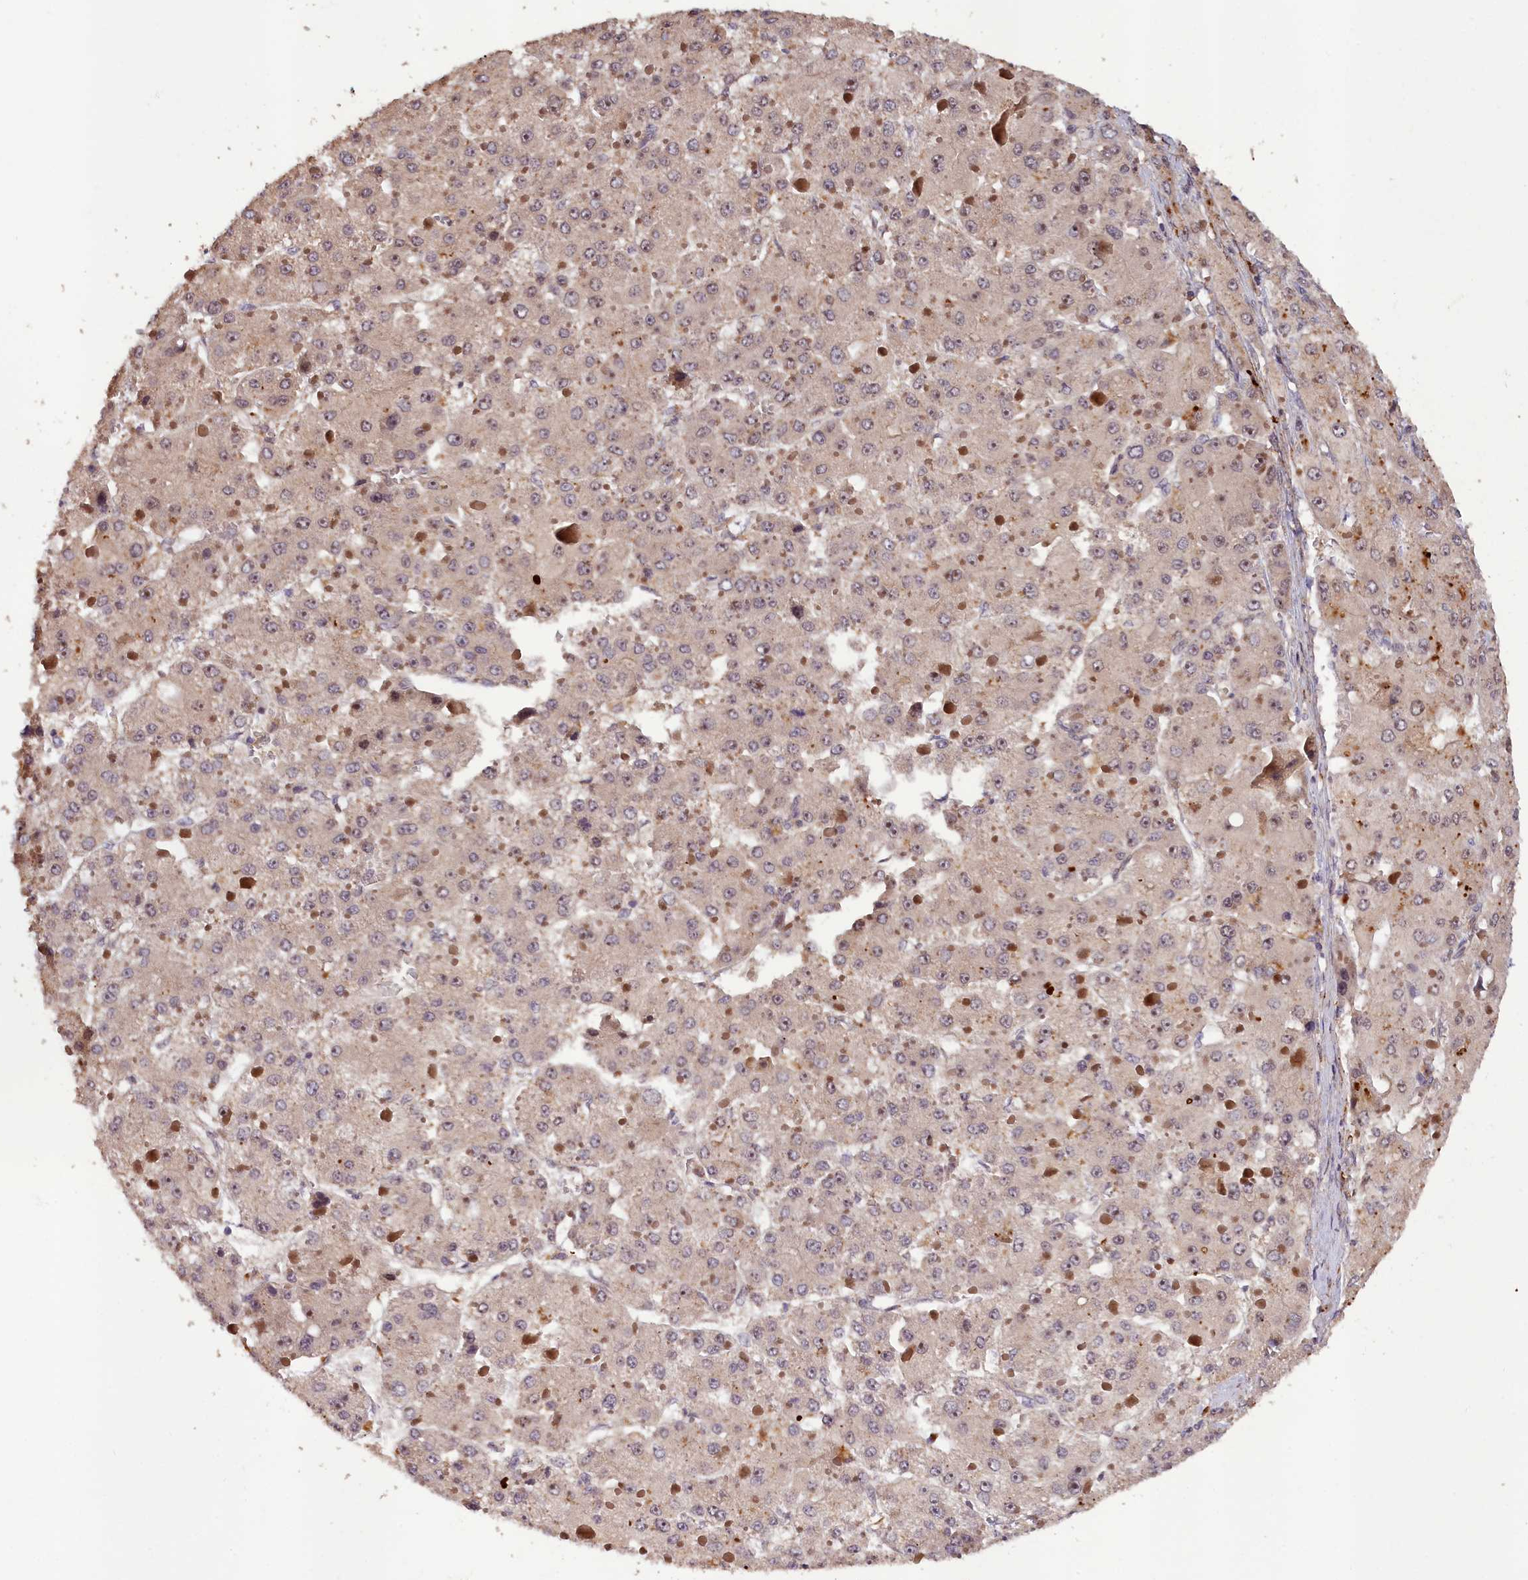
{"staining": {"intensity": "weak", "quantity": "25%-75%", "location": "cytoplasmic/membranous"}, "tissue": "liver cancer", "cell_type": "Tumor cells", "image_type": "cancer", "snomed": [{"axis": "morphology", "description": "Carcinoma, Hepatocellular, NOS"}, {"axis": "topography", "description": "Liver"}], "caption": "Human liver cancer stained for a protein (brown) exhibits weak cytoplasmic/membranous positive expression in approximately 25%-75% of tumor cells.", "gene": "DNAJB9", "patient": {"sex": "female", "age": 73}}